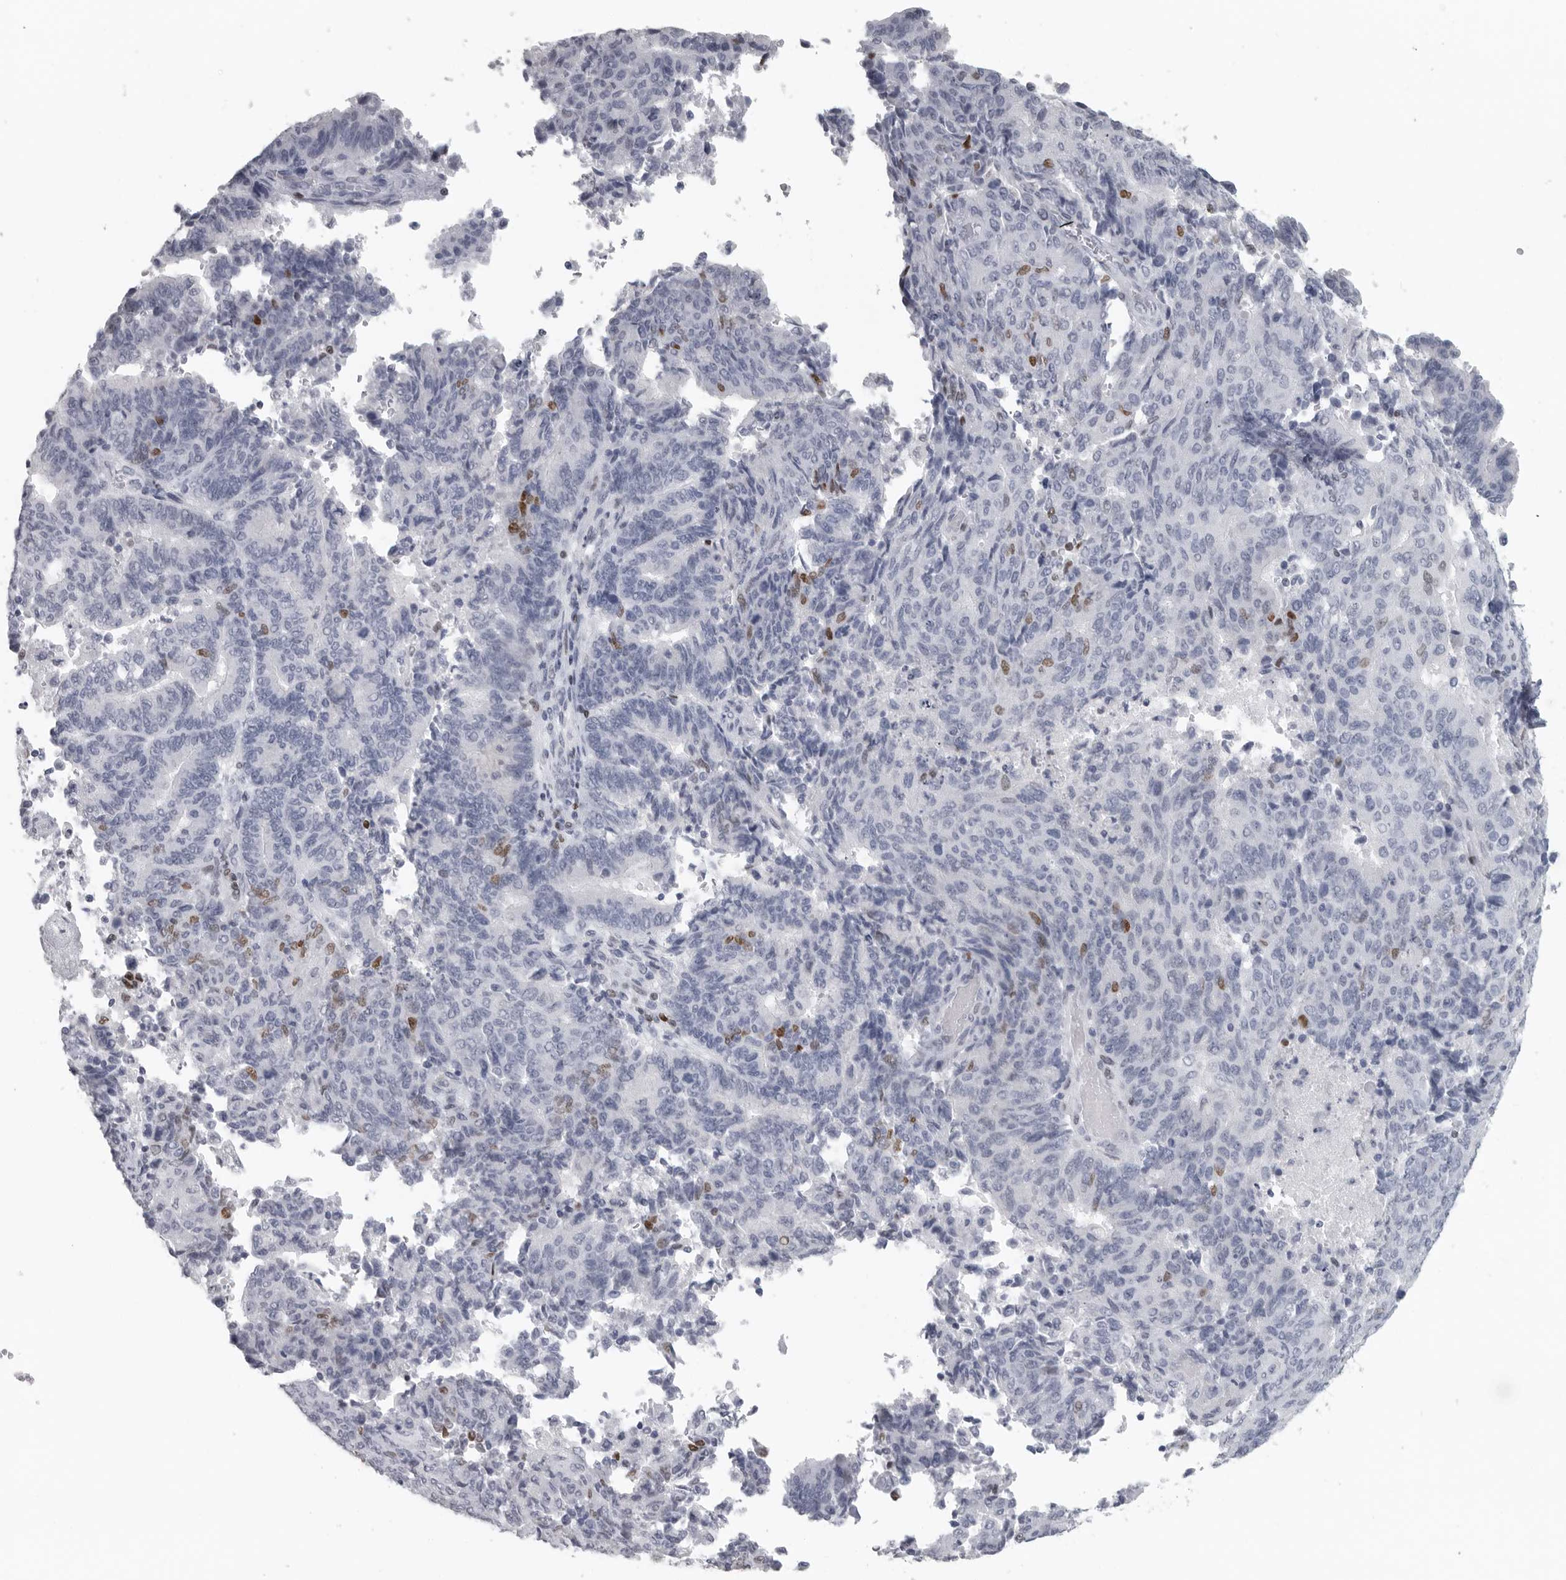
{"staining": {"intensity": "negative", "quantity": "none", "location": "none"}, "tissue": "endometrial cancer", "cell_type": "Tumor cells", "image_type": "cancer", "snomed": [{"axis": "morphology", "description": "Adenocarcinoma, NOS"}, {"axis": "topography", "description": "Endometrium"}], "caption": "Immunohistochemistry (IHC) histopathology image of adenocarcinoma (endometrial) stained for a protein (brown), which displays no staining in tumor cells. Nuclei are stained in blue.", "gene": "SATB2", "patient": {"sex": "female", "age": 80}}